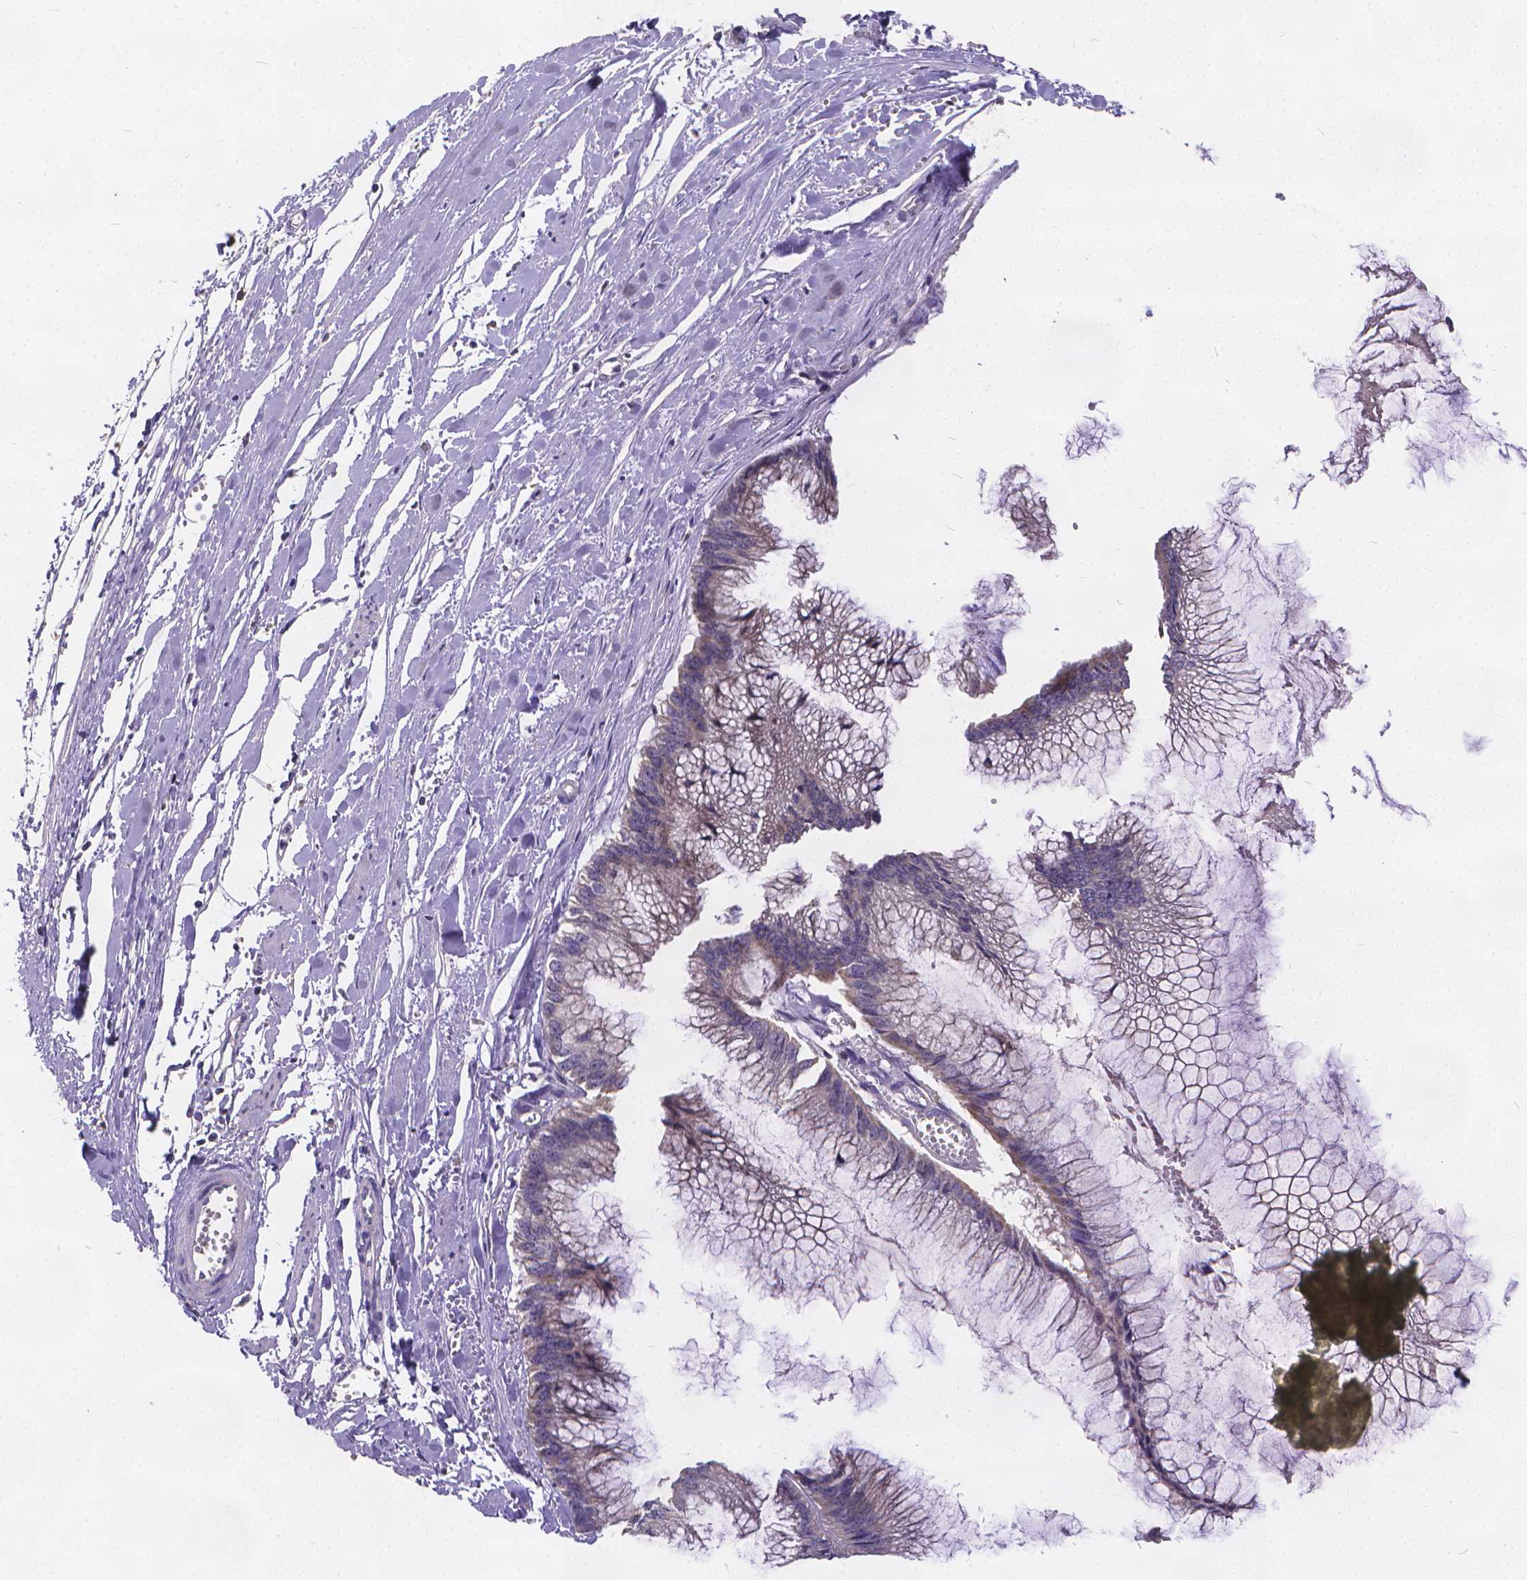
{"staining": {"intensity": "negative", "quantity": "none", "location": "none"}, "tissue": "ovarian cancer", "cell_type": "Tumor cells", "image_type": "cancer", "snomed": [{"axis": "morphology", "description": "Cystadenocarcinoma, mucinous, NOS"}, {"axis": "topography", "description": "Ovary"}], "caption": "Micrograph shows no protein positivity in tumor cells of ovarian mucinous cystadenocarcinoma tissue.", "gene": "GLRB", "patient": {"sex": "female", "age": 44}}